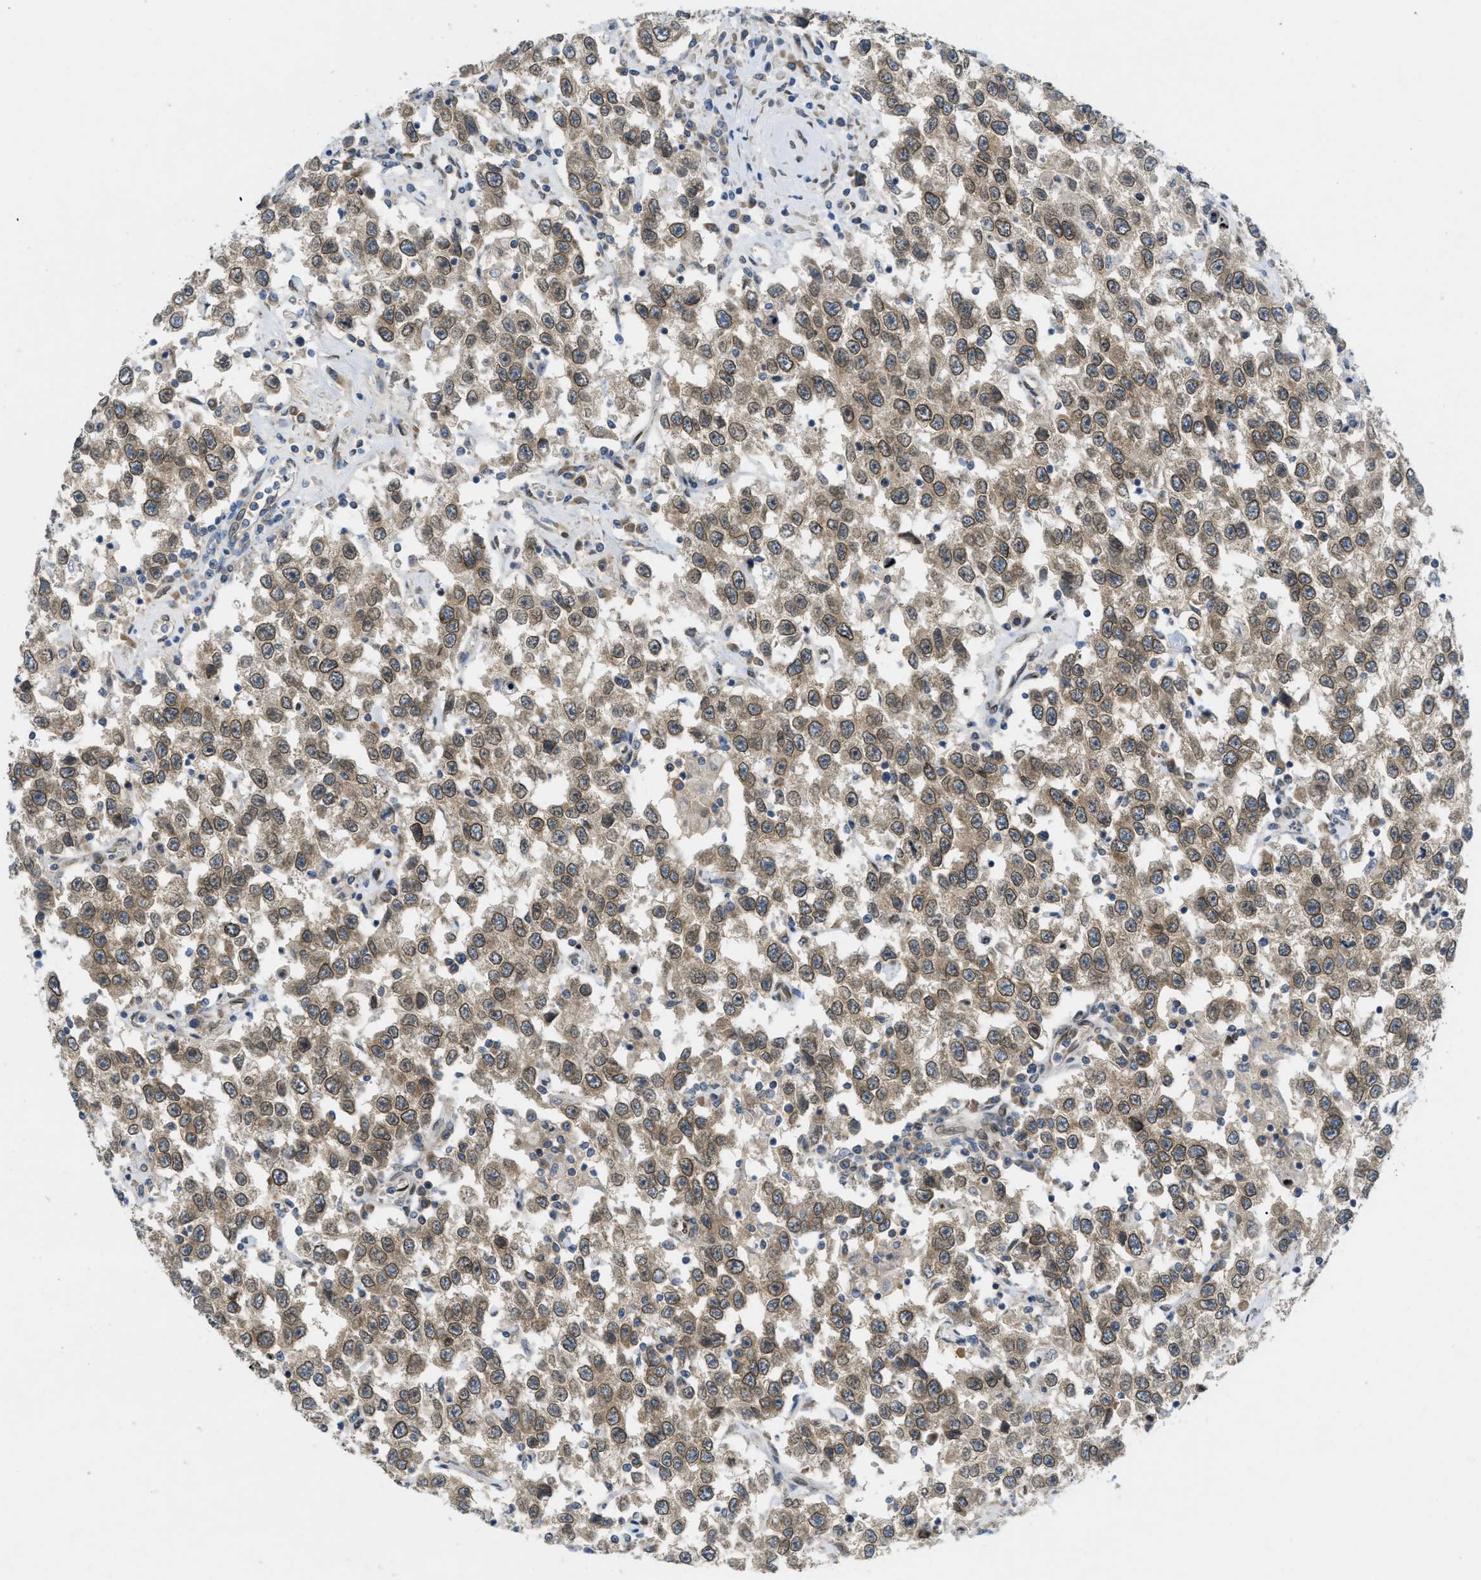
{"staining": {"intensity": "weak", "quantity": ">75%", "location": "cytoplasmic/membranous"}, "tissue": "testis cancer", "cell_type": "Tumor cells", "image_type": "cancer", "snomed": [{"axis": "morphology", "description": "Seminoma, NOS"}, {"axis": "topography", "description": "Testis"}], "caption": "A low amount of weak cytoplasmic/membranous expression is present in approximately >75% of tumor cells in testis cancer (seminoma) tissue.", "gene": "EIF2AK3", "patient": {"sex": "male", "age": 41}}